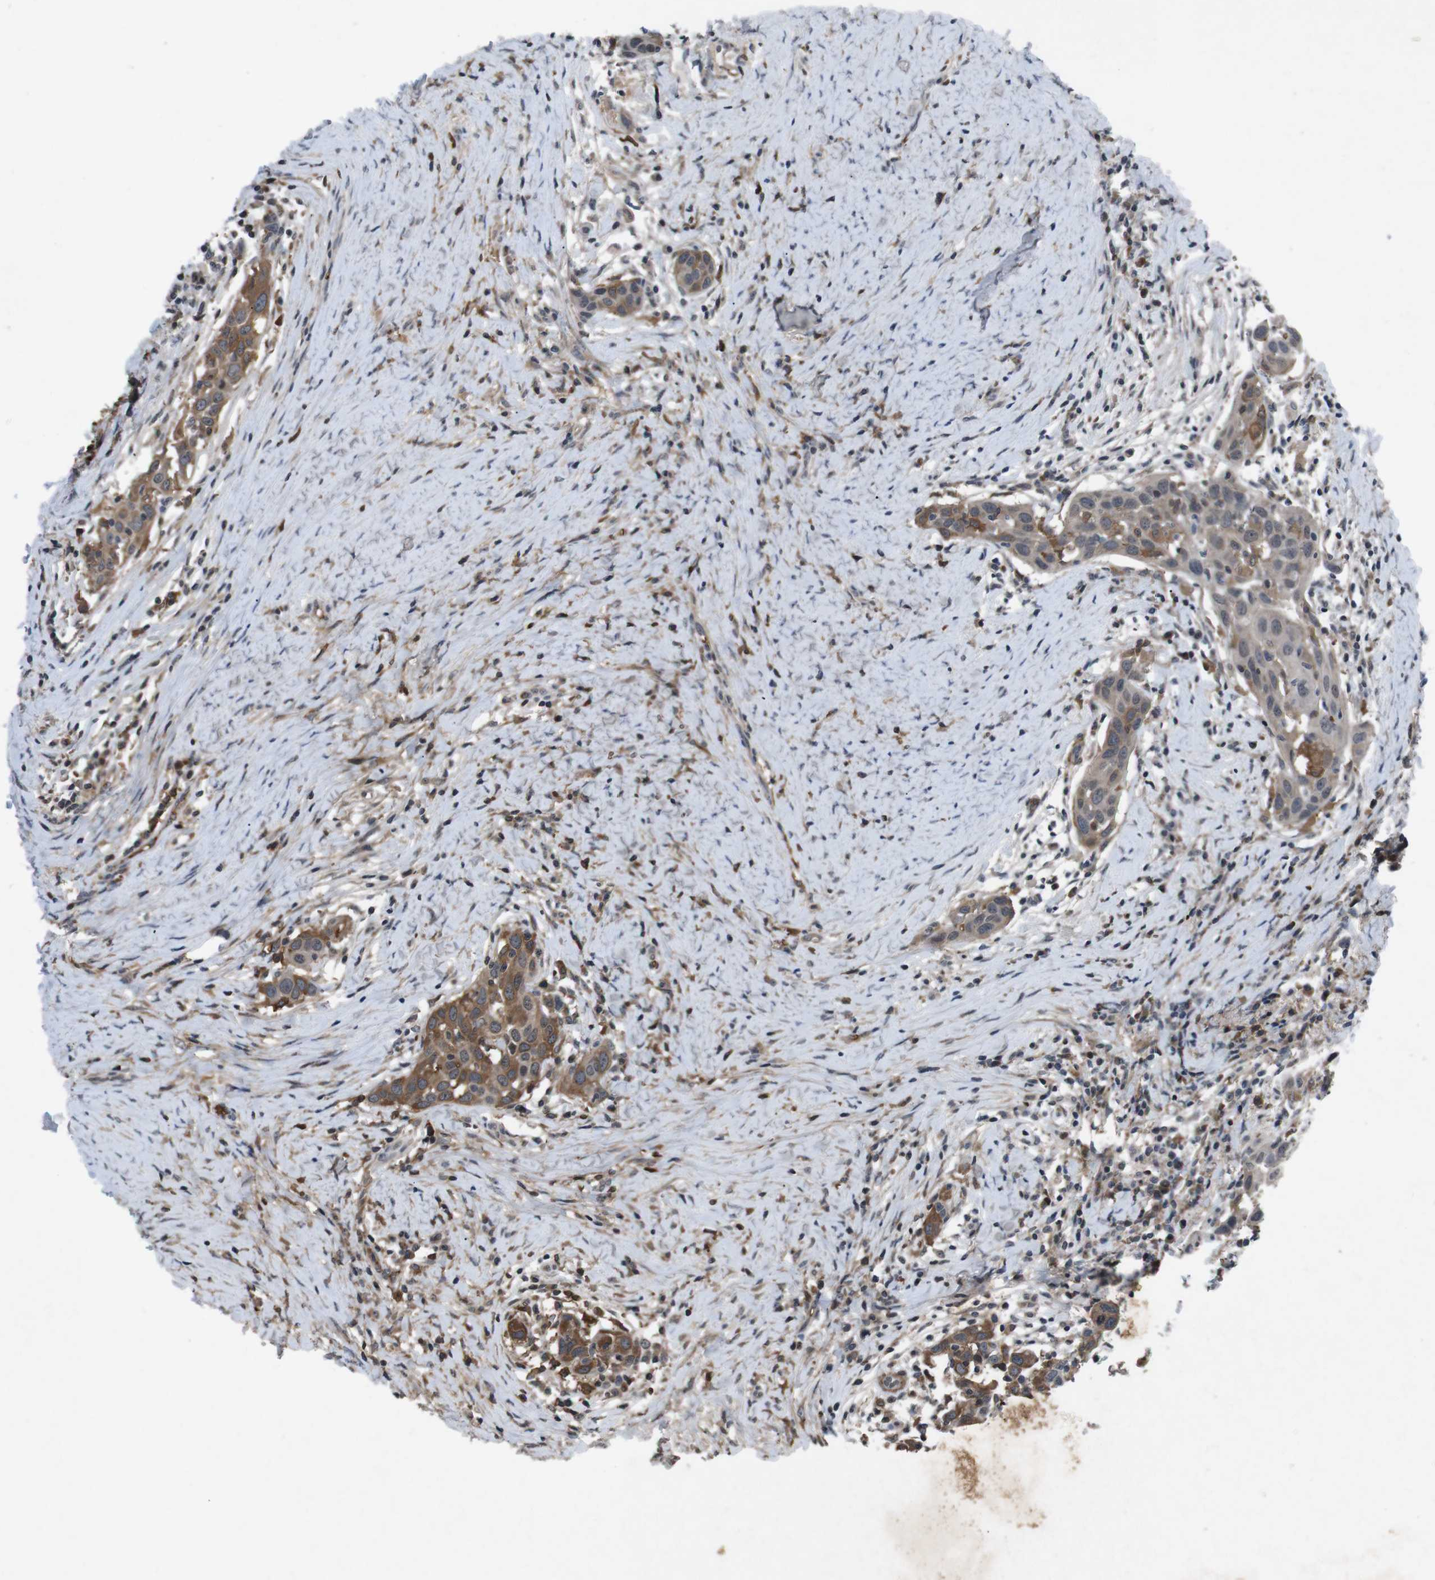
{"staining": {"intensity": "moderate", "quantity": ">75%", "location": "cytoplasmic/membranous"}, "tissue": "head and neck cancer", "cell_type": "Tumor cells", "image_type": "cancer", "snomed": [{"axis": "morphology", "description": "Squamous cell carcinoma, NOS"}, {"axis": "topography", "description": "Oral tissue"}, {"axis": "topography", "description": "Head-Neck"}], "caption": "The histopathology image demonstrates a brown stain indicating the presence of a protein in the cytoplasmic/membranous of tumor cells in head and neck cancer (squamous cell carcinoma). (brown staining indicates protein expression, while blue staining denotes nuclei).", "gene": "SPTB", "patient": {"sex": "female", "age": 50}}